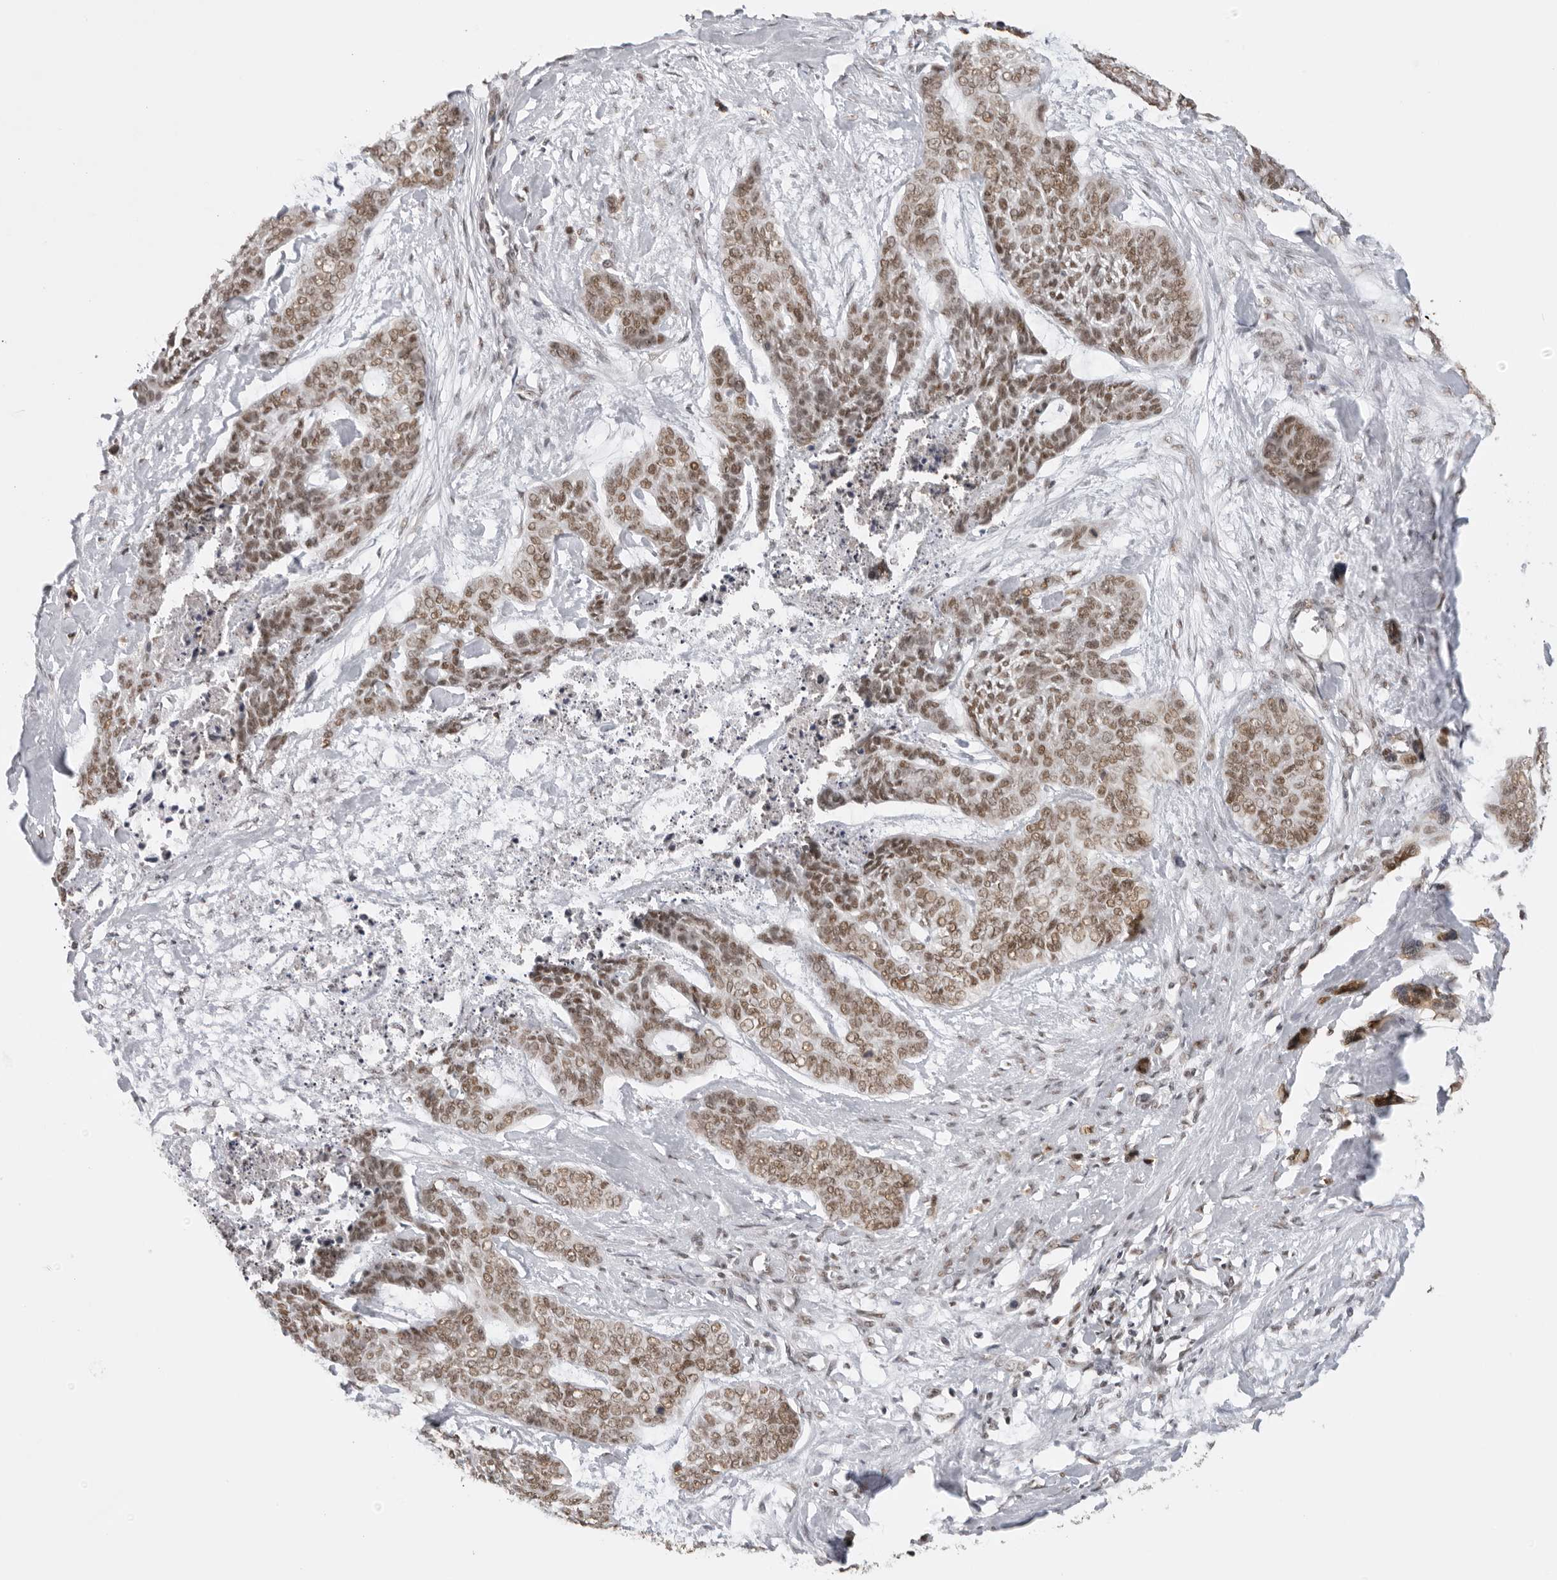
{"staining": {"intensity": "moderate", "quantity": ">75%", "location": "nuclear"}, "tissue": "skin cancer", "cell_type": "Tumor cells", "image_type": "cancer", "snomed": [{"axis": "morphology", "description": "Basal cell carcinoma"}, {"axis": "topography", "description": "Skin"}], "caption": "Skin basal cell carcinoma tissue reveals moderate nuclear expression in about >75% of tumor cells", "gene": "RPA2", "patient": {"sex": "female", "age": 64}}